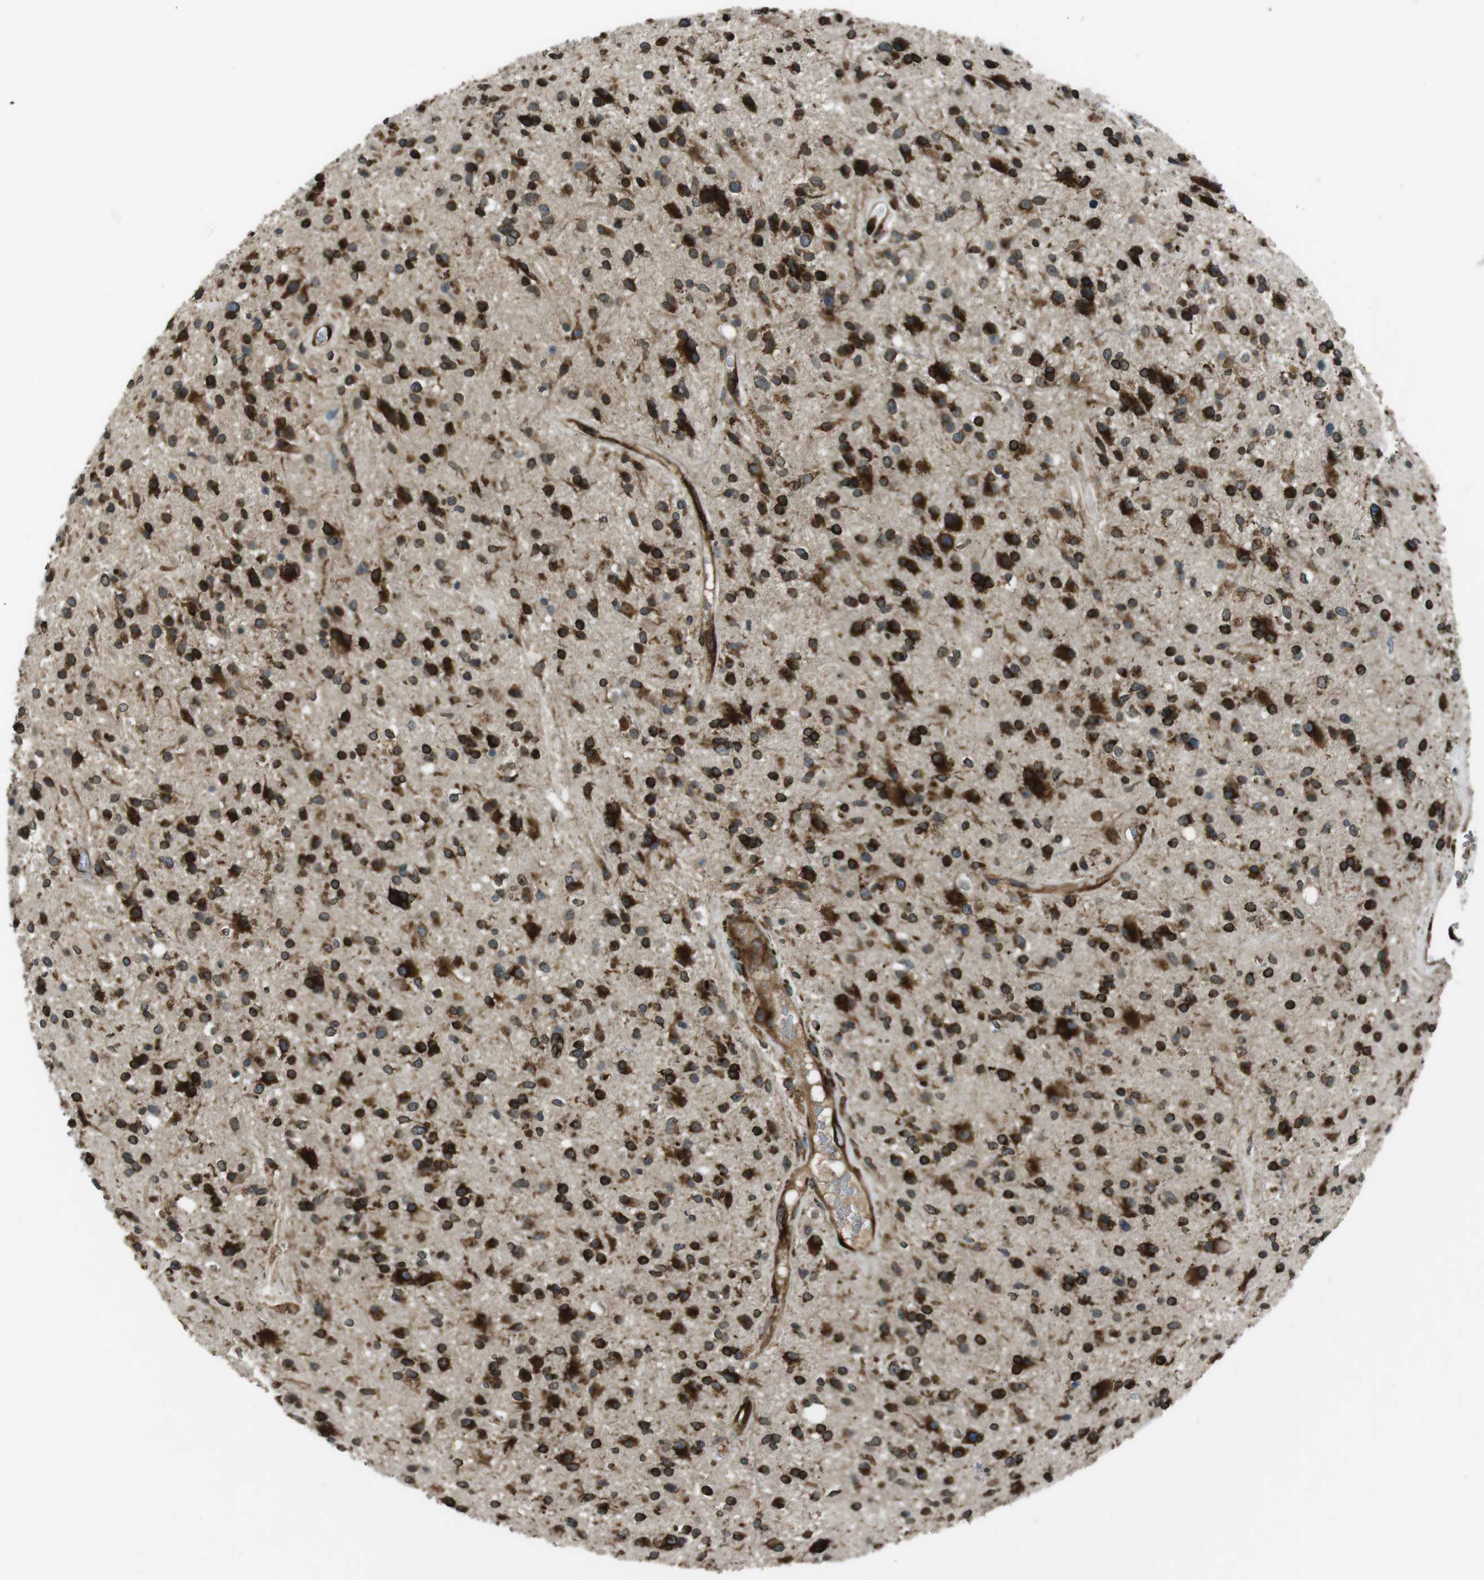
{"staining": {"intensity": "strong", "quantity": ">75%", "location": "cytoplasmic/membranous"}, "tissue": "glioma", "cell_type": "Tumor cells", "image_type": "cancer", "snomed": [{"axis": "morphology", "description": "Glioma, malignant, High grade"}, {"axis": "topography", "description": "Brain"}], "caption": "Immunohistochemical staining of human malignant glioma (high-grade) shows strong cytoplasmic/membranous protein positivity in about >75% of tumor cells.", "gene": "KTN1", "patient": {"sex": "male", "age": 33}}